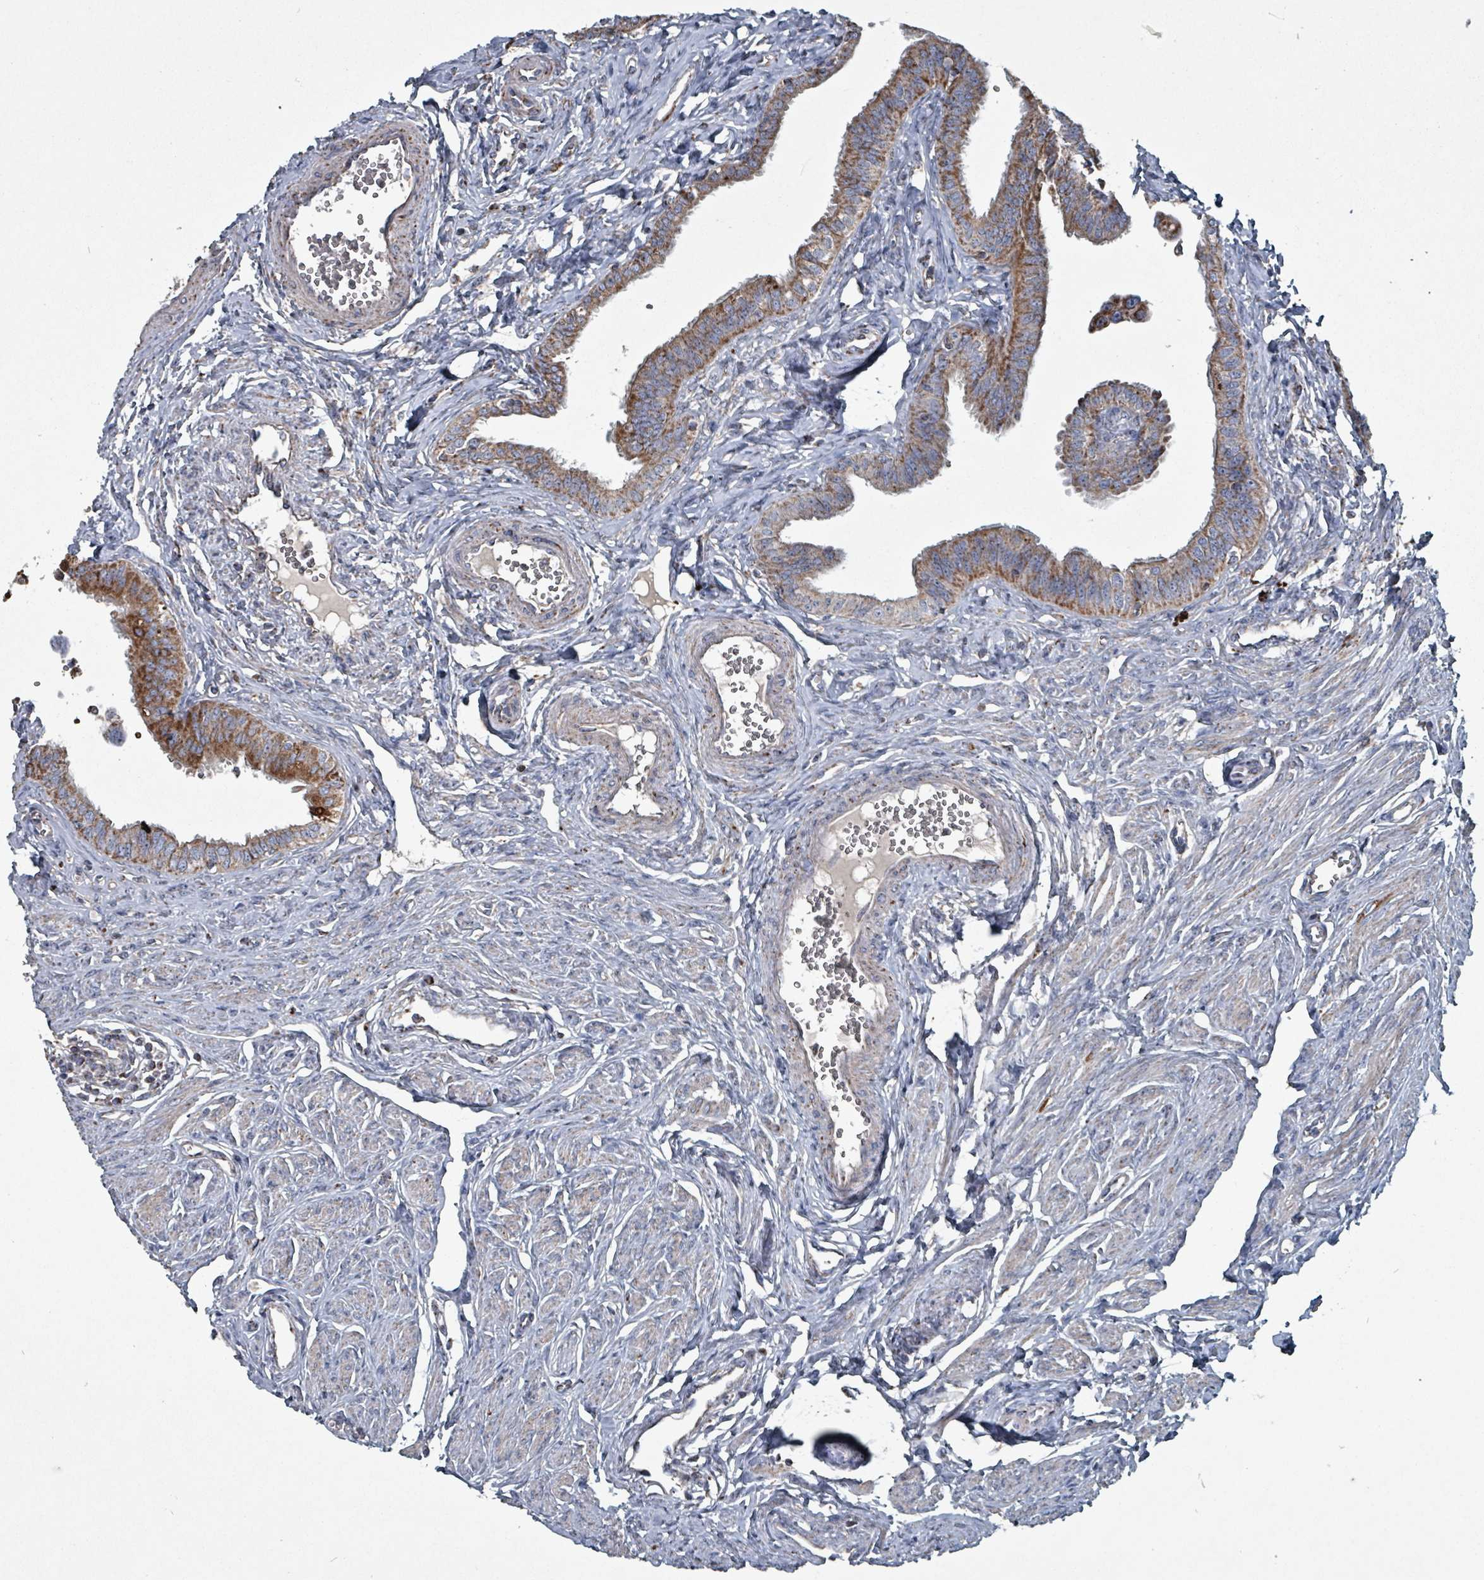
{"staining": {"intensity": "moderate", "quantity": ">75%", "location": "cytoplasmic/membranous"}, "tissue": "fallopian tube", "cell_type": "Glandular cells", "image_type": "normal", "snomed": [{"axis": "morphology", "description": "Normal tissue, NOS"}, {"axis": "morphology", "description": "Carcinoma, NOS"}, {"axis": "topography", "description": "Fallopian tube"}, {"axis": "topography", "description": "Ovary"}], "caption": "Human fallopian tube stained for a protein (brown) demonstrates moderate cytoplasmic/membranous positive expression in approximately >75% of glandular cells.", "gene": "ABHD18", "patient": {"sex": "female", "age": 59}}